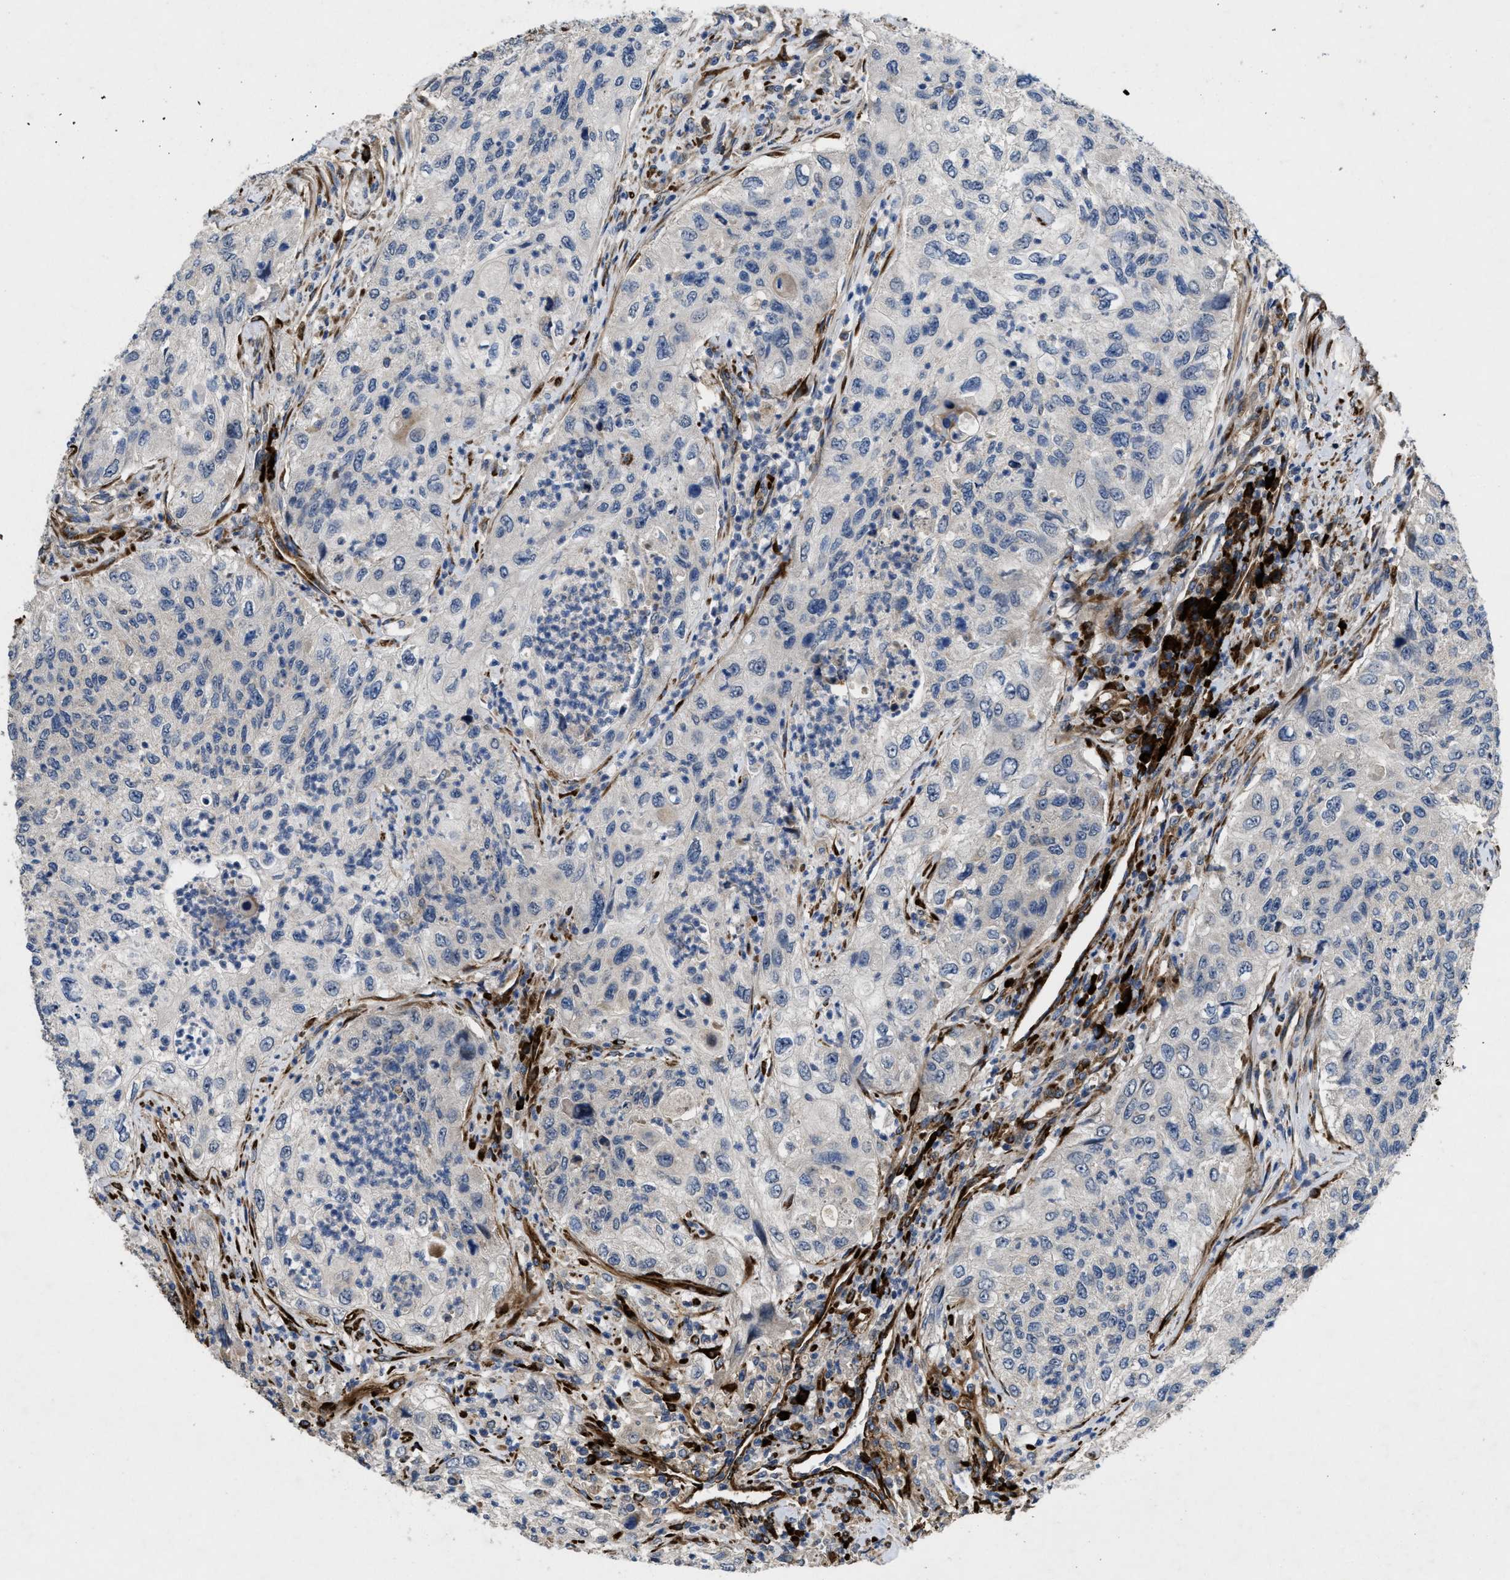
{"staining": {"intensity": "negative", "quantity": "none", "location": "none"}, "tissue": "urothelial cancer", "cell_type": "Tumor cells", "image_type": "cancer", "snomed": [{"axis": "morphology", "description": "Urothelial carcinoma, High grade"}, {"axis": "topography", "description": "Urinary bladder"}], "caption": "Tumor cells are negative for brown protein staining in high-grade urothelial carcinoma.", "gene": "HSPA12B", "patient": {"sex": "female", "age": 60}}